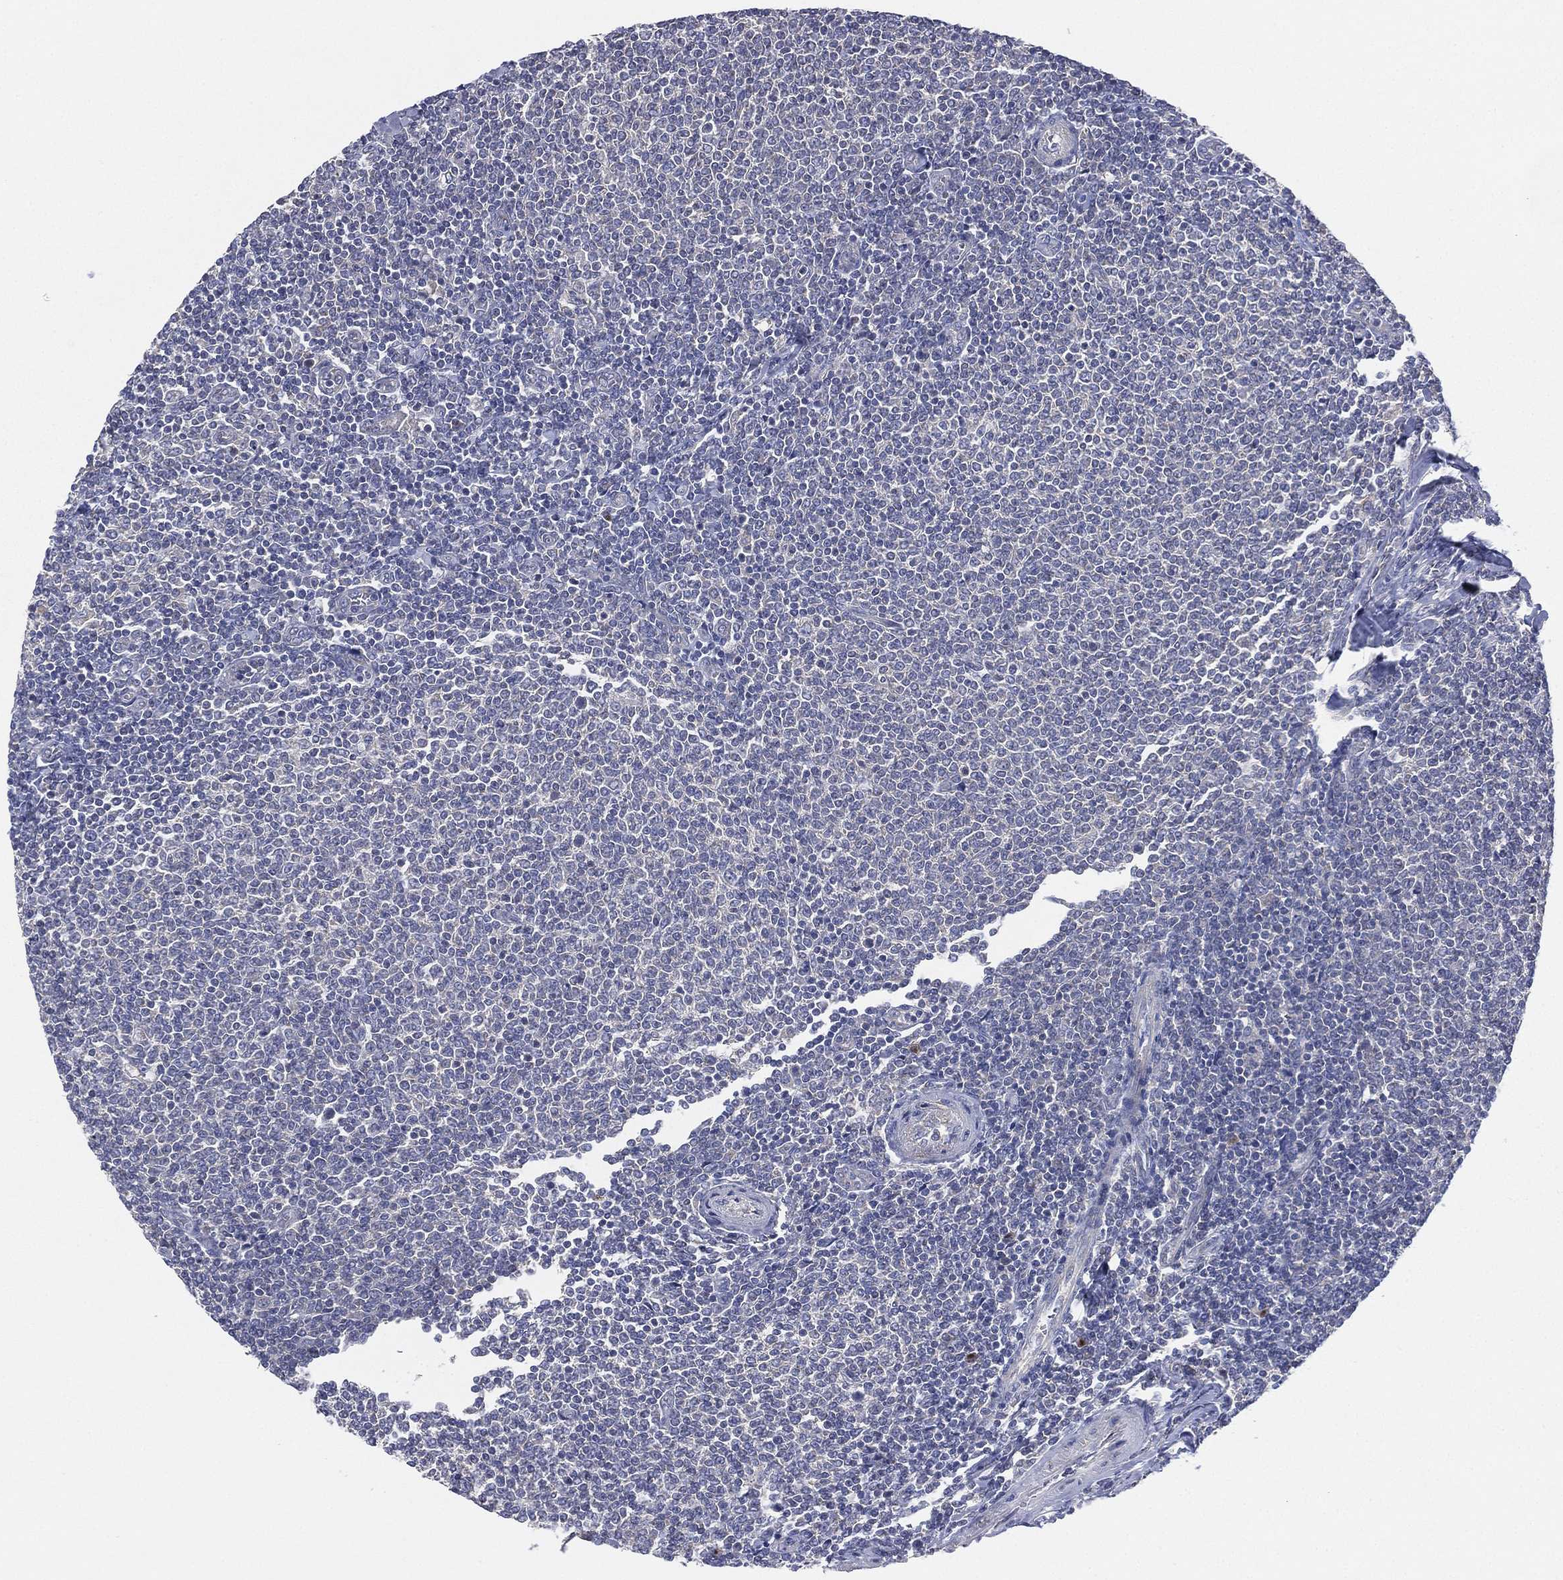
{"staining": {"intensity": "negative", "quantity": "none", "location": "none"}, "tissue": "lymphoma", "cell_type": "Tumor cells", "image_type": "cancer", "snomed": [{"axis": "morphology", "description": "Malignant lymphoma, non-Hodgkin's type, Low grade"}, {"axis": "topography", "description": "Lymph node"}], "caption": "This is an immunohistochemistry (IHC) image of malignant lymphoma, non-Hodgkin's type (low-grade). There is no positivity in tumor cells.", "gene": "ATP8A2", "patient": {"sex": "male", "age": 52}}